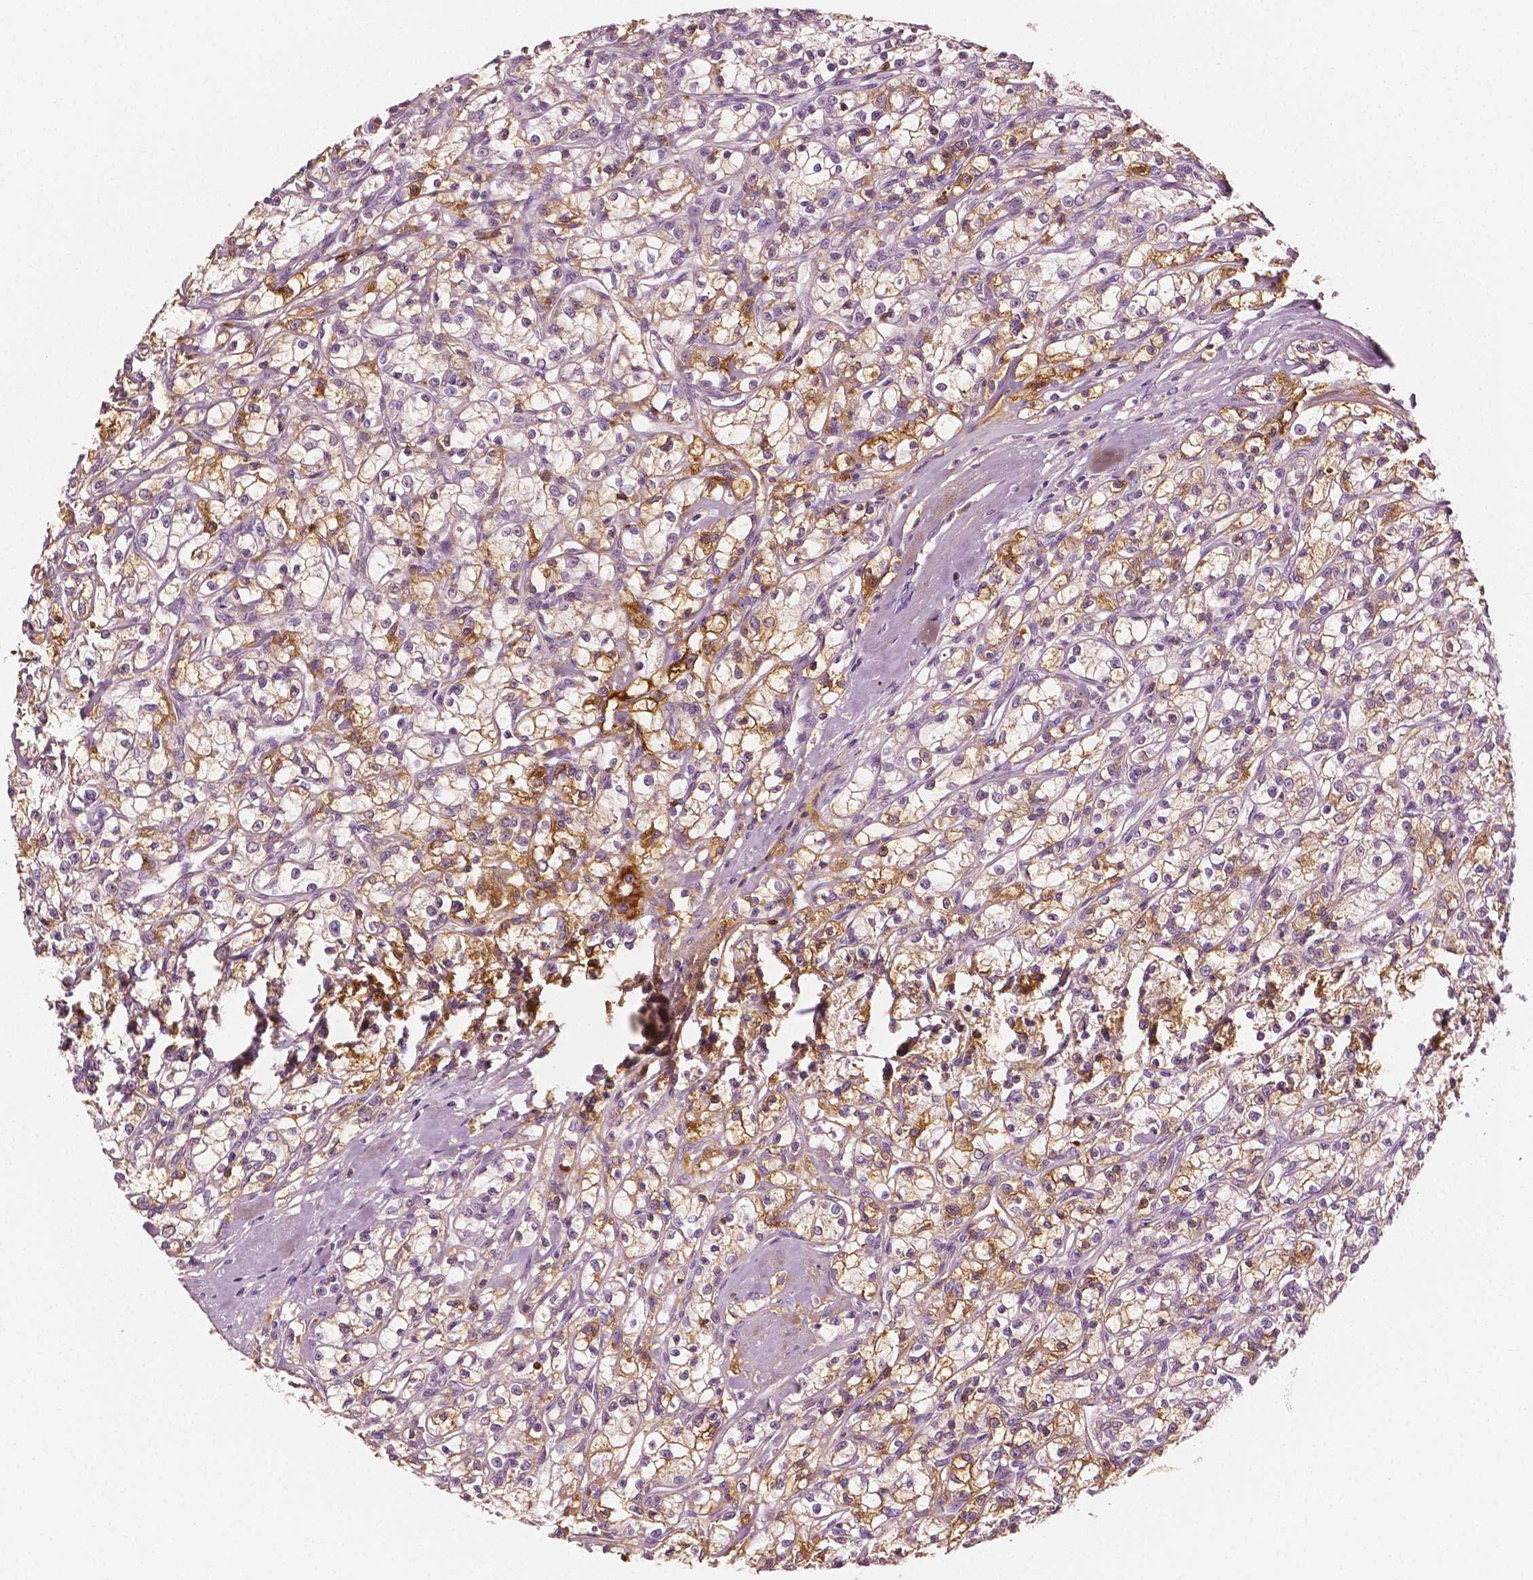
{"staining": {"intensity": "moderate", "quantity": "25%-75%", "location": "cytoplasmic/membranous"}, "tissue": "renal cancer", "cell_type": "Tumor cells", "image_type": "cancer", "snomed": [{"axis": "morphology", "description": "Adenocarcinoma, NOS"}, {"axis": "topography", "description": "Kidney"}], "caption": "A micrograph of renal cancer stained for a protein demonstrates moderate cytoplasmic/membranous brown staining in tumor cells. Using DAB (3,3'-diaminobenzidine) (brown) and hematoxylin (blue) stains, captured at high magnification using brightfield microscopy.", "gene": "APOA4", "patient": {"sex": "female", "age": 59}}